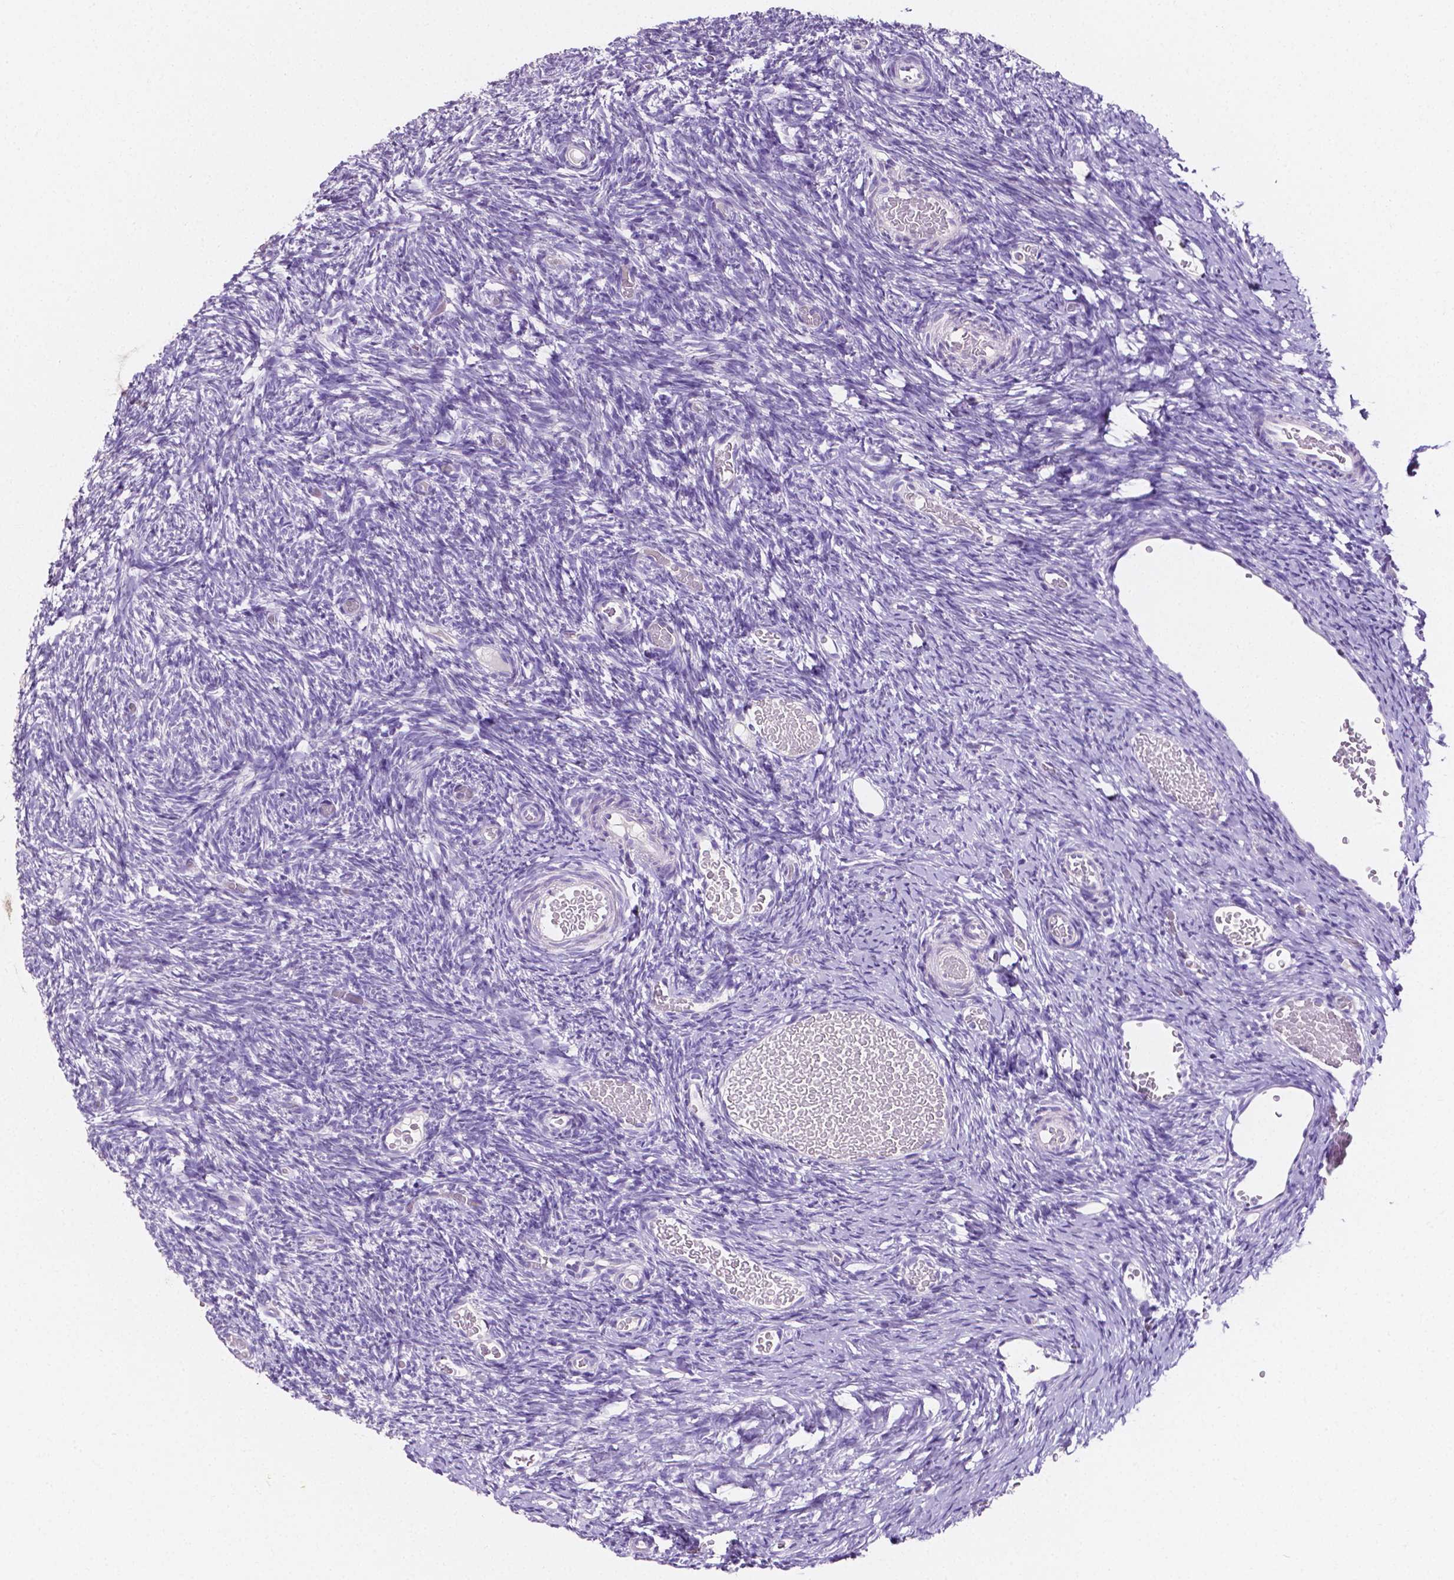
{"staining": {"intensity": "negative", "quantity": "none", "location": "none"}, "tissue": "ovary", "cell_type": "Ovarian stroma cells", "image_type": "normal", "snomed": [{"axis": "morphology", "description": "Normal tissue, NOS"}, {"axis": "topography", "description": "Ovary"}], "caption": "High power microscopy photomicrograph of an IHC photomicrograph of unremarkable ovary, revealing no significant staining in ovarian stroma cells. (DAB immunohistochemistry with hematoxylin counter stain).", "gene": "SLC22A2", "patient": {"sex": "female", "age": 39}}